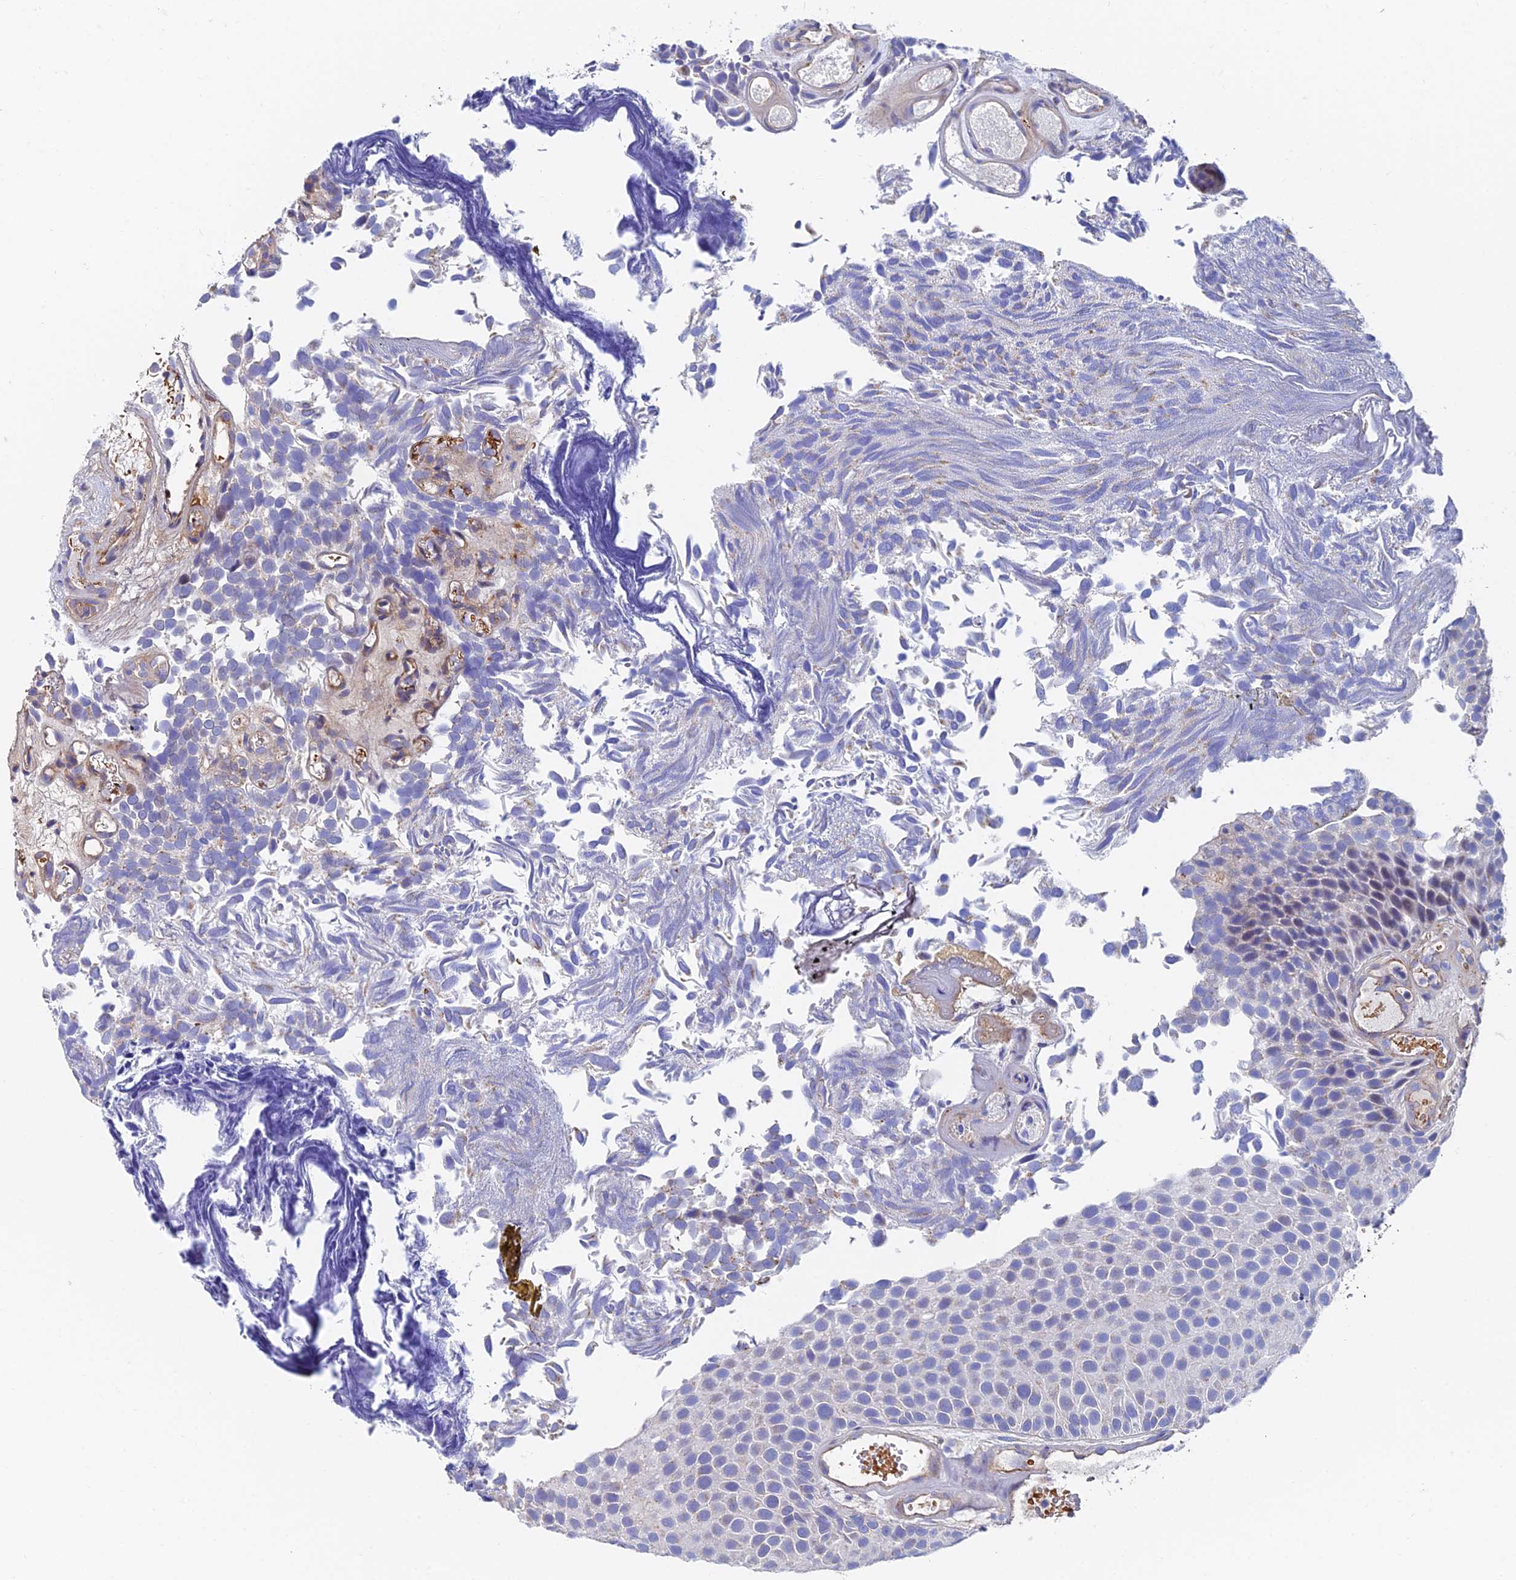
{"staining": {"intensity": "weak", "quantity": "<25%", "location": "cytoplasmic/membranous,nuclear"}, "tissue": "urothelial cancer", "cell_type": "Tumor cells", "image_type": "cancer", "snomed": [{"axis": "morphology", "description": "Urothelial carcinoma, Low grade"}, {"axis": "topography", "description": "Urinary bladder"}], "caption": "Immunohistochemistry (IHC) image of human urothelial cancer stained for a protein (brown), which displays no positivity in tumor cells. (Stains: DAB (3,3'-diaminobenzidine) IHC with hematoxylin counter stain, Microscopy: brightfield microscopy at high magnification).", "gene": "ADGRF3", "patient": {"sex": "male", "age": 89}}